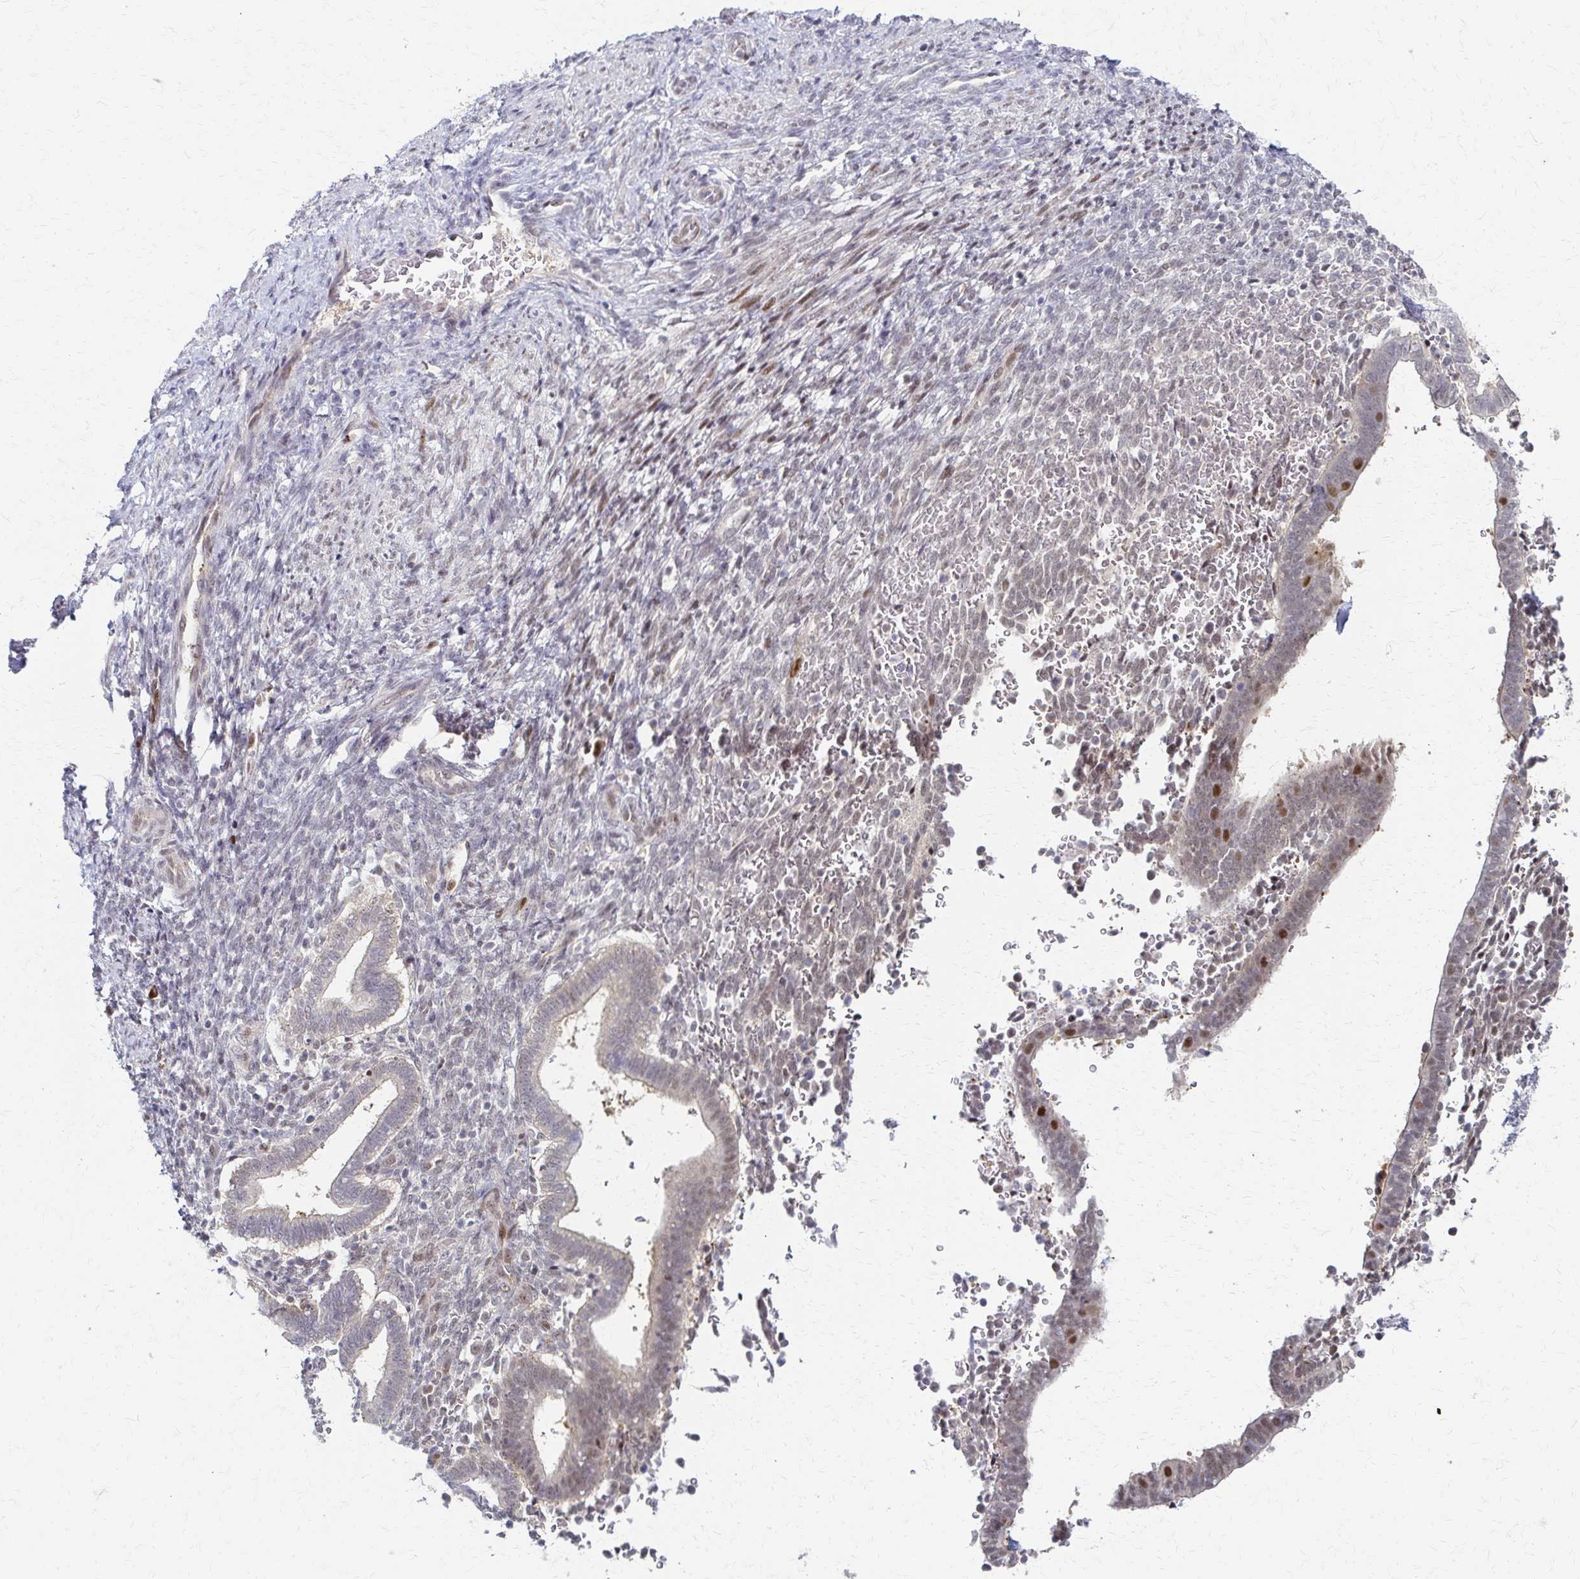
{"staining": {"intensity": "moderate", "quantity": "<25%", "location": "nuclear"}, "tissue": "endometrium", "cell_type": "Cells in endometrial stroma", "image_type": "normal", "snomed": [{"axis": "morphology", "description": "Normal tissue, NOS"}, {"axis": "topography", "description": "Endometrium"}], "caption": "The image demonstrates immunohistochemical staining of benign endometrium. There is moderate nuclear expression is appreciated in about <25% of cells in endometrial stroma.", "gene": "PSMD7", "patient": {"sex": "female", "age": 34}}